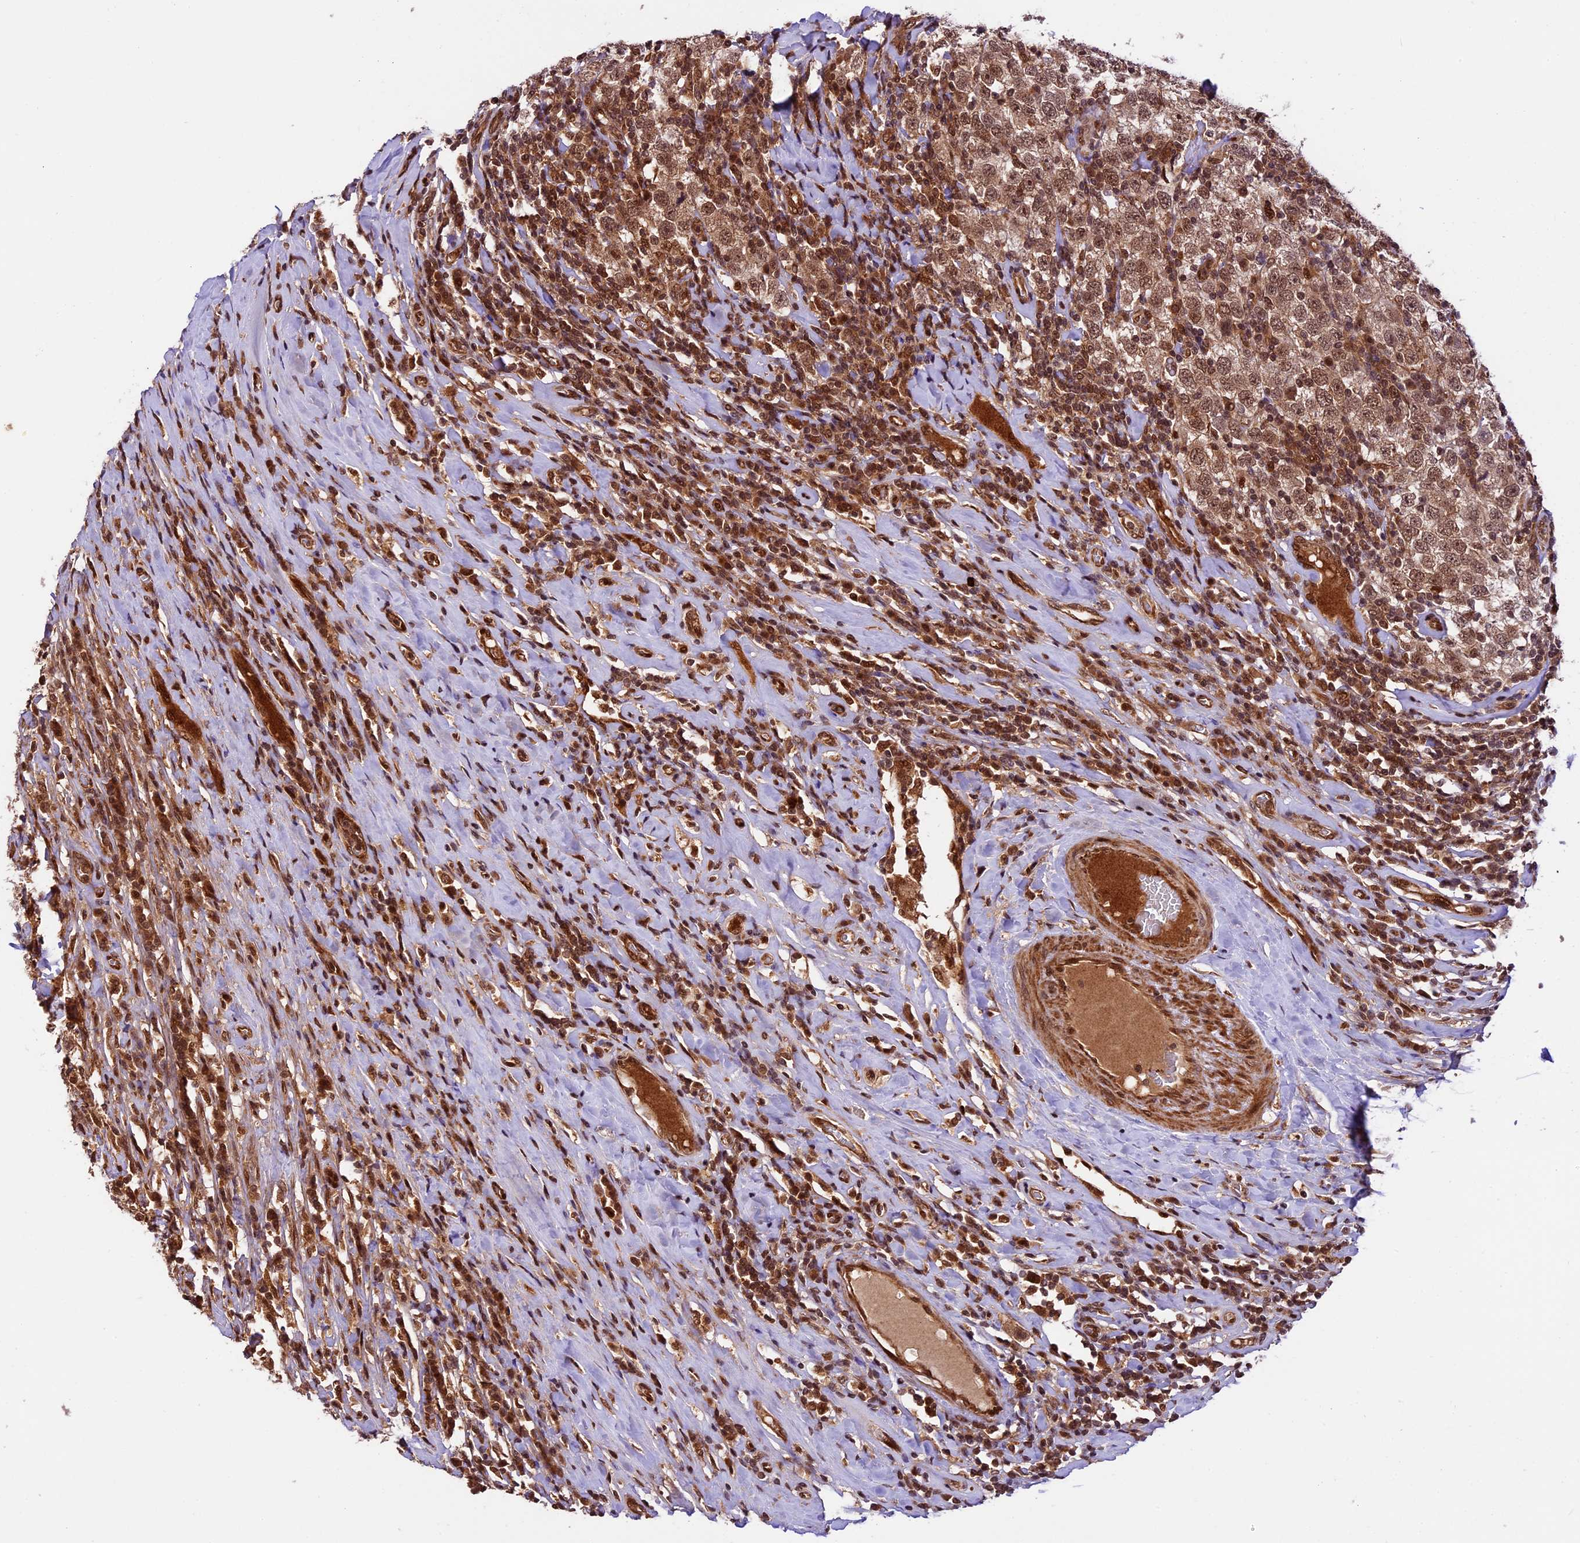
{"staining": {"intensity": "moderate", "quantity": ">75%", "location": "cytoplasmic/membranous,nuclear"}, "tissue": "testis cancer", "cell_type": "Tumor cells", "image_type": "cancer", "snomed": [{"axis": "morphology", "description": "Seminoma, NOS"}, {"axis": "topography", "description": "Testis"}], "caption": "Protein expression analysis of human testis cancer (seminoma) reveals moderate cytoplasmic/membranous and nuclear positivity in about >75% of tumor cells.", "gene": "DHX38", "patient": {"sex": "male", "age": 41}}